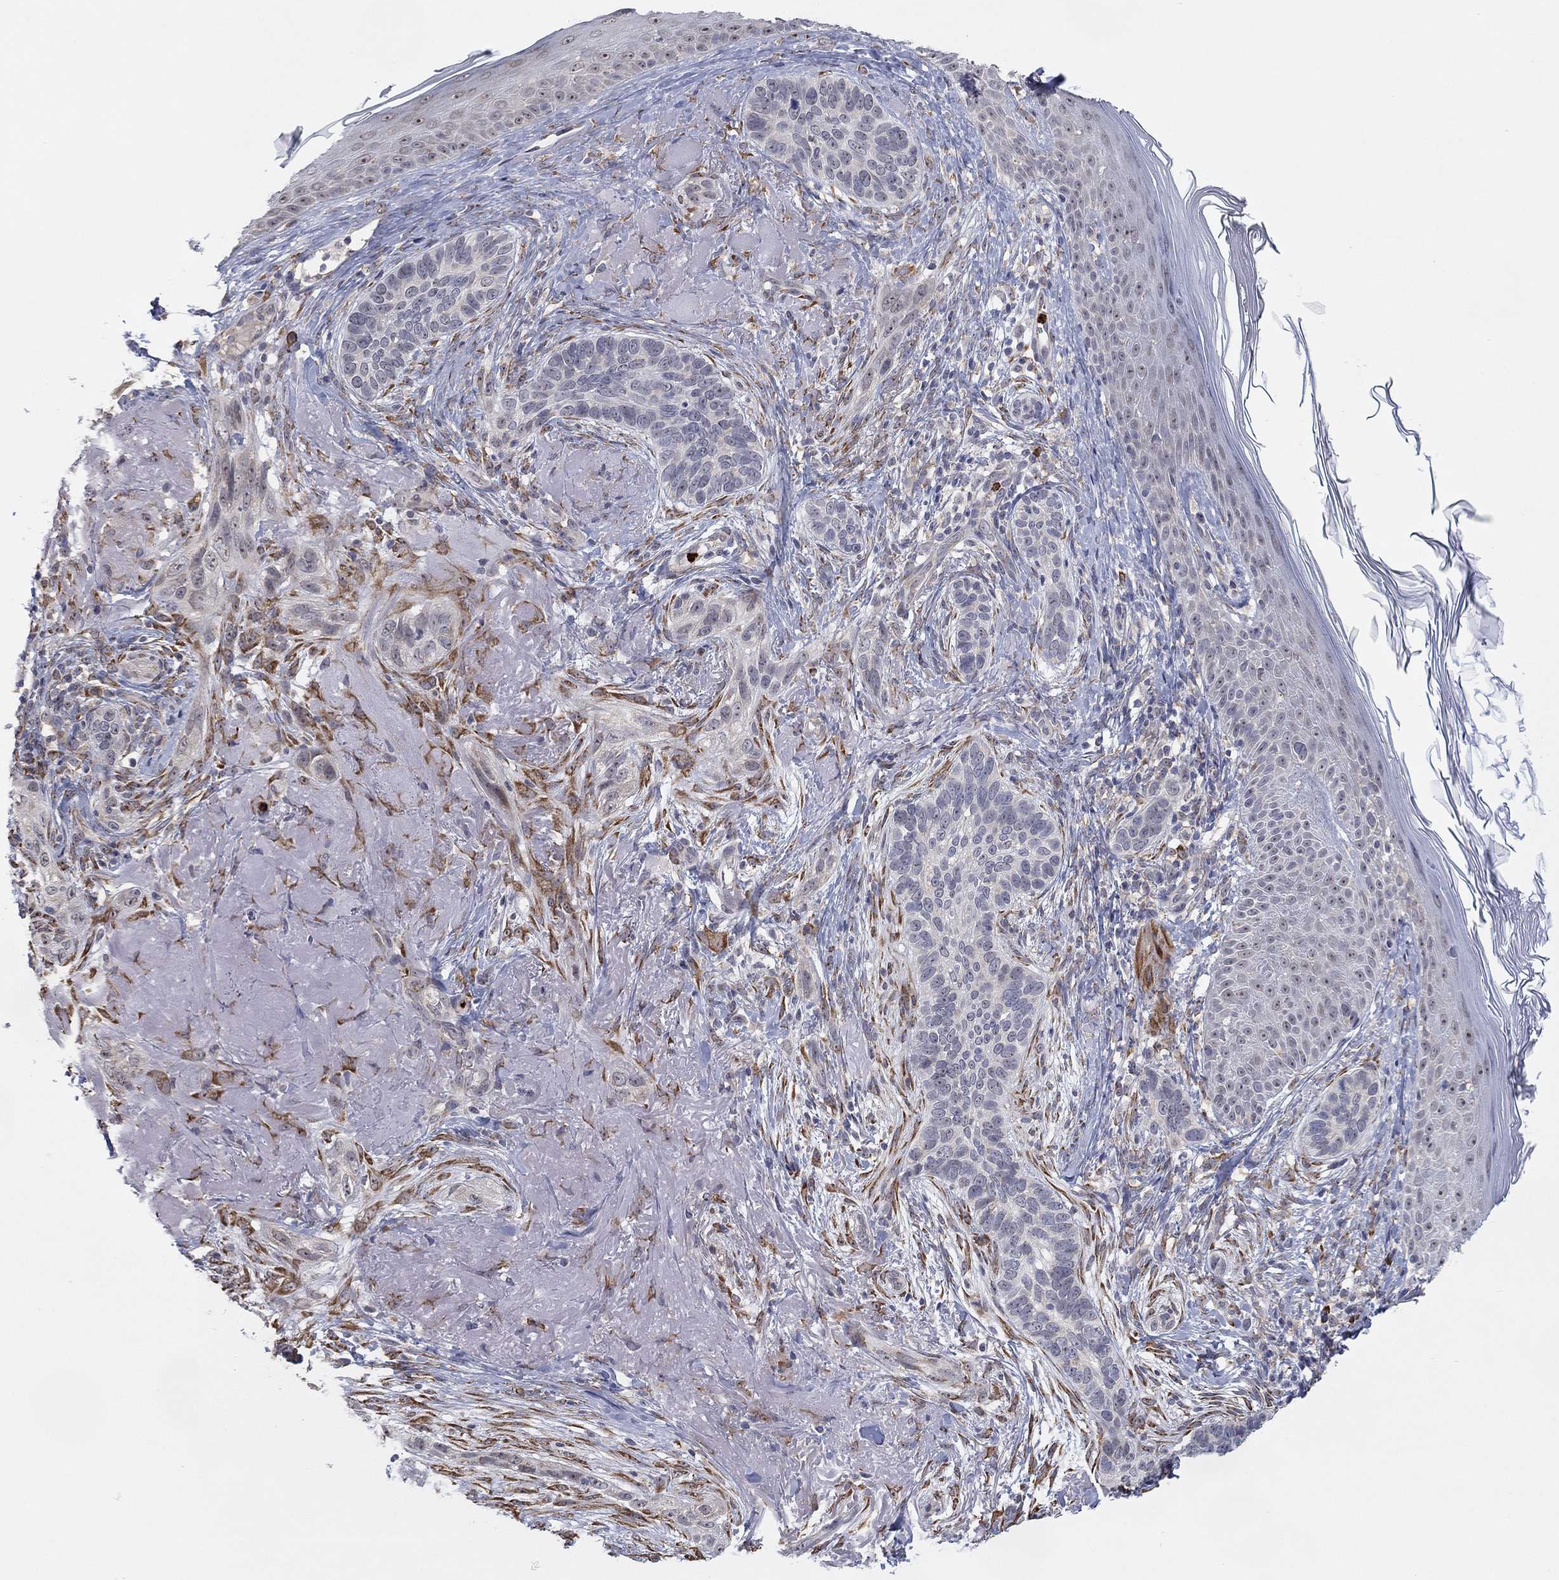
{"staining": {"intensity": "negative", "quantity": "none", "location": "none"}, "tissue": "skin cancer", "cell_type": "Tumor cells", "image_type": "cancer", "snomed": [{"axis": "morphology", "description": "Basal cell carcinoma"}, {"axis": "topography", "description": "Skin"}], "caption": "Protein analysis of basal cell carcinoma (skin) demonstrates no significant staining in tumor cells.", "gene": "MTRFR", "patient": {"sex": "male", "age": 91}}